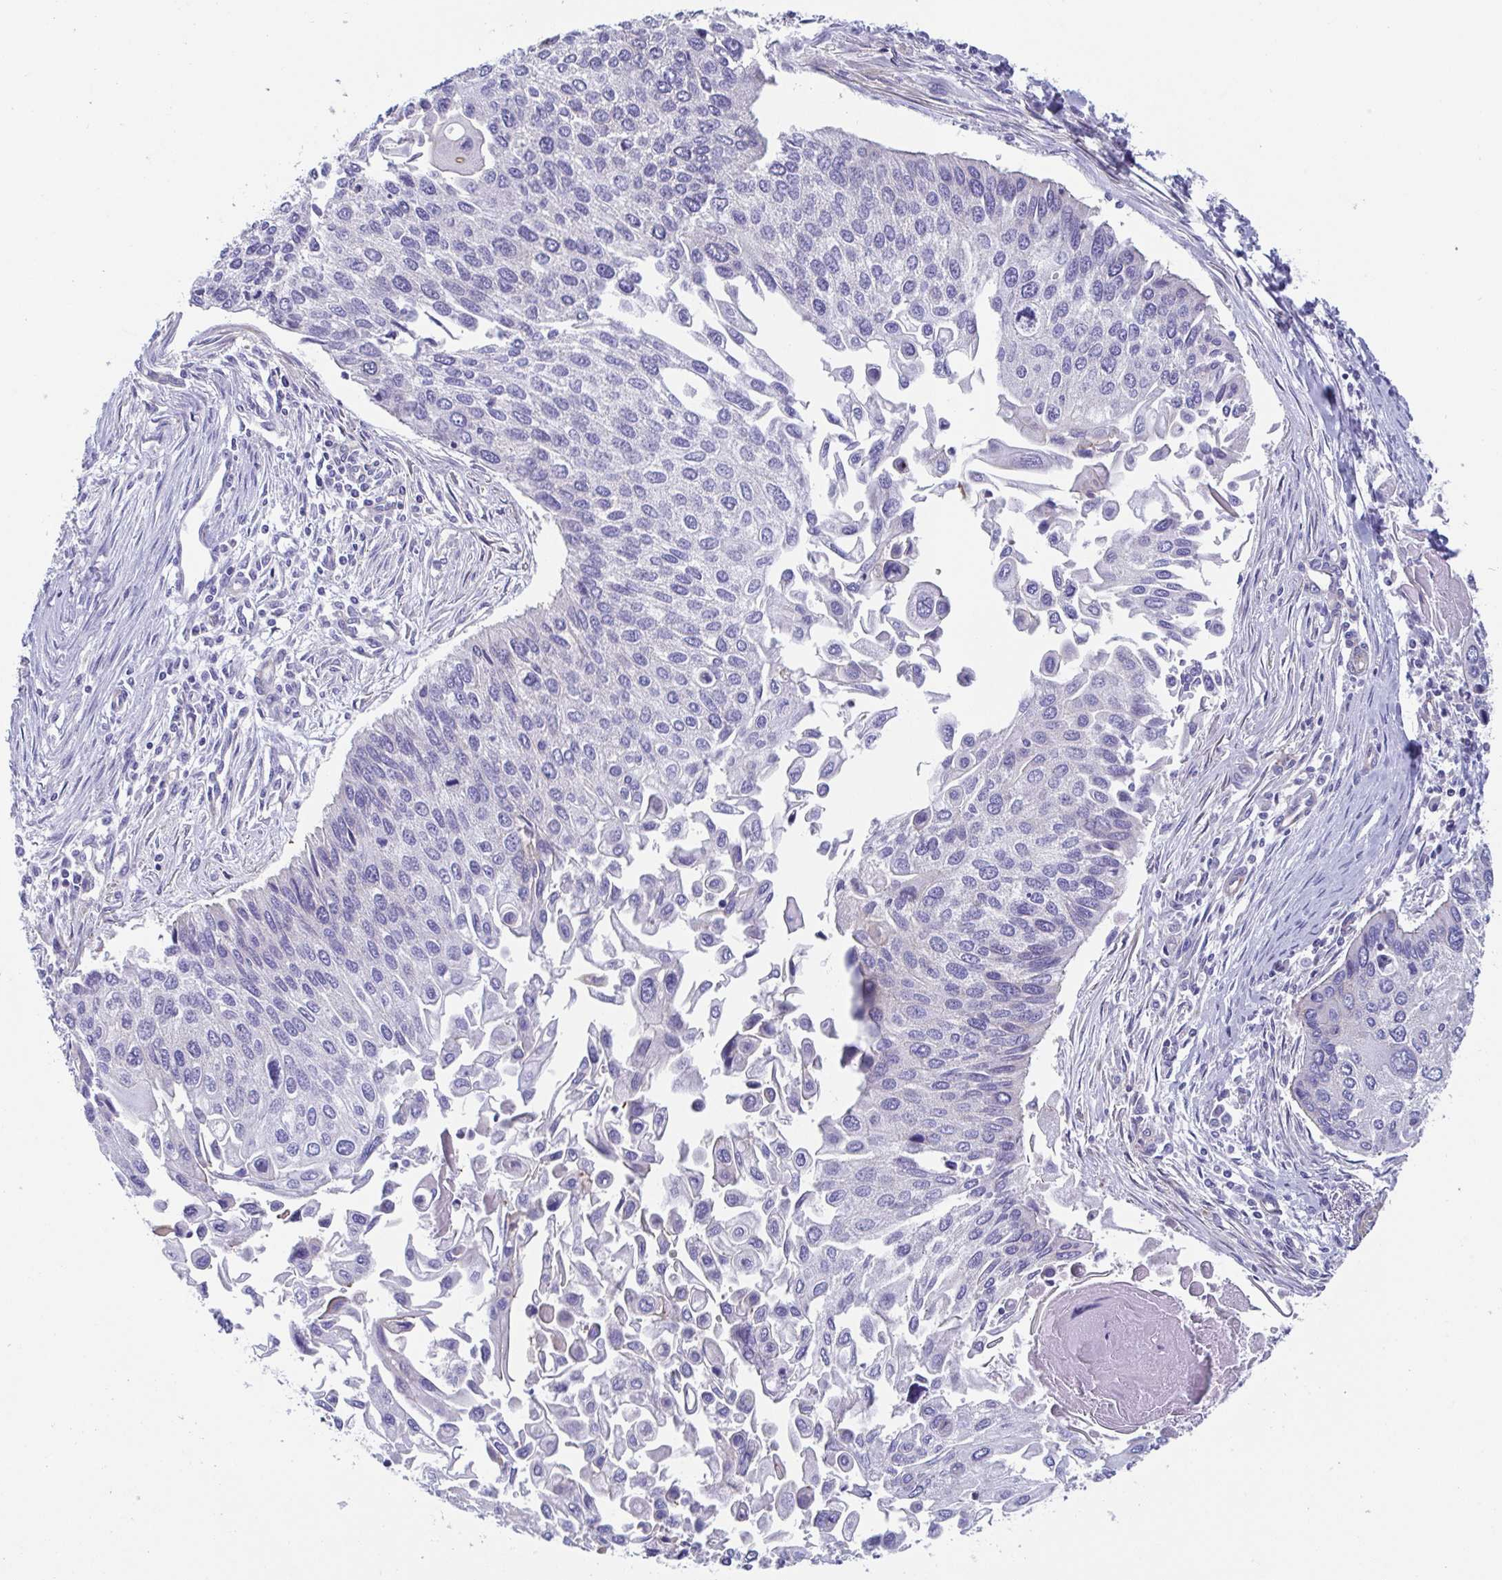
{"staining": {"intensity": "negative", "quantity": "none", "location": "none"}, "tissue": "lung cancer", "cell_type": "Tumor cells", "image_type": "cancer", "snomed": [{"axis": "morphology", "description": "Squamous cell carcinoma, NOS"}, {"axis": "morphology", "description": "Squamous cell carcinoma, metastatic, NOS"}, {"axis": "topography", "description": "Lung"}], "caption": "This image is of lung cancer stained with immunohistochemistry to label a protein in brown with the nuclei are counter-stained blue. There is no expression in tumor cells.", "gene": "TRAM2", "patient": {"sex": "male", "age": 63}}